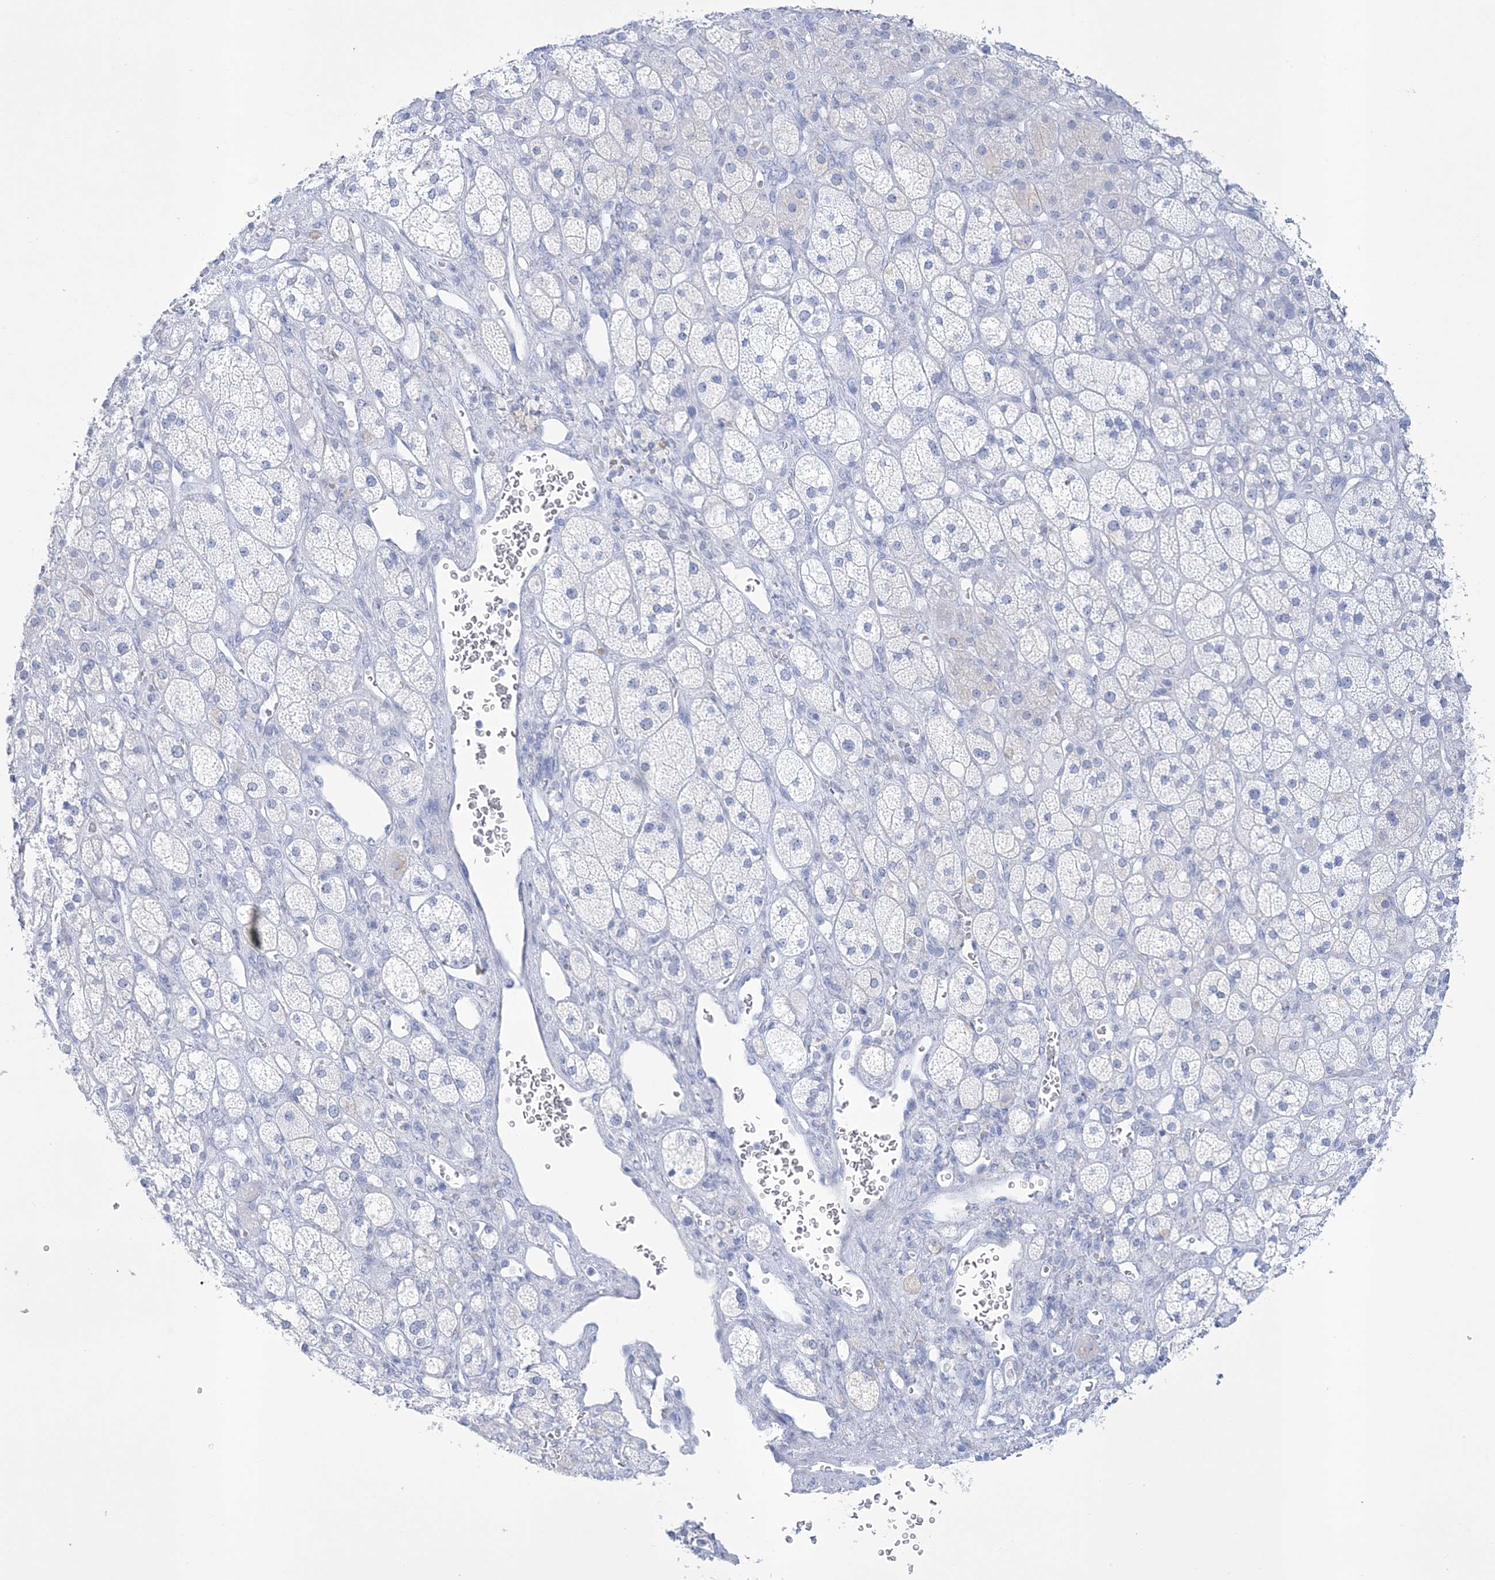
{"staining": {"intensity": "negative", "quantity": "none", "location": "none"}, "tissue": "adrenal gland", "cell_type": "Glandular cells", "image_type": "normal", "snomed": [{"axis": "morphology", "description": "Normal tissue, NOS"}, {"axis": "topography", "description": "Adrenal gland"}], "caption": "IHC of unremarkable human adrenal gland demonstrates no staining in glandular cells. The staining is performed using DAB (3,3'-diaminobenzidine) brown chromogen with nuclei counter-stained in using hematoxylin.", "gene": "RBP2", "patient": {"sex": "male", "age": 61}}